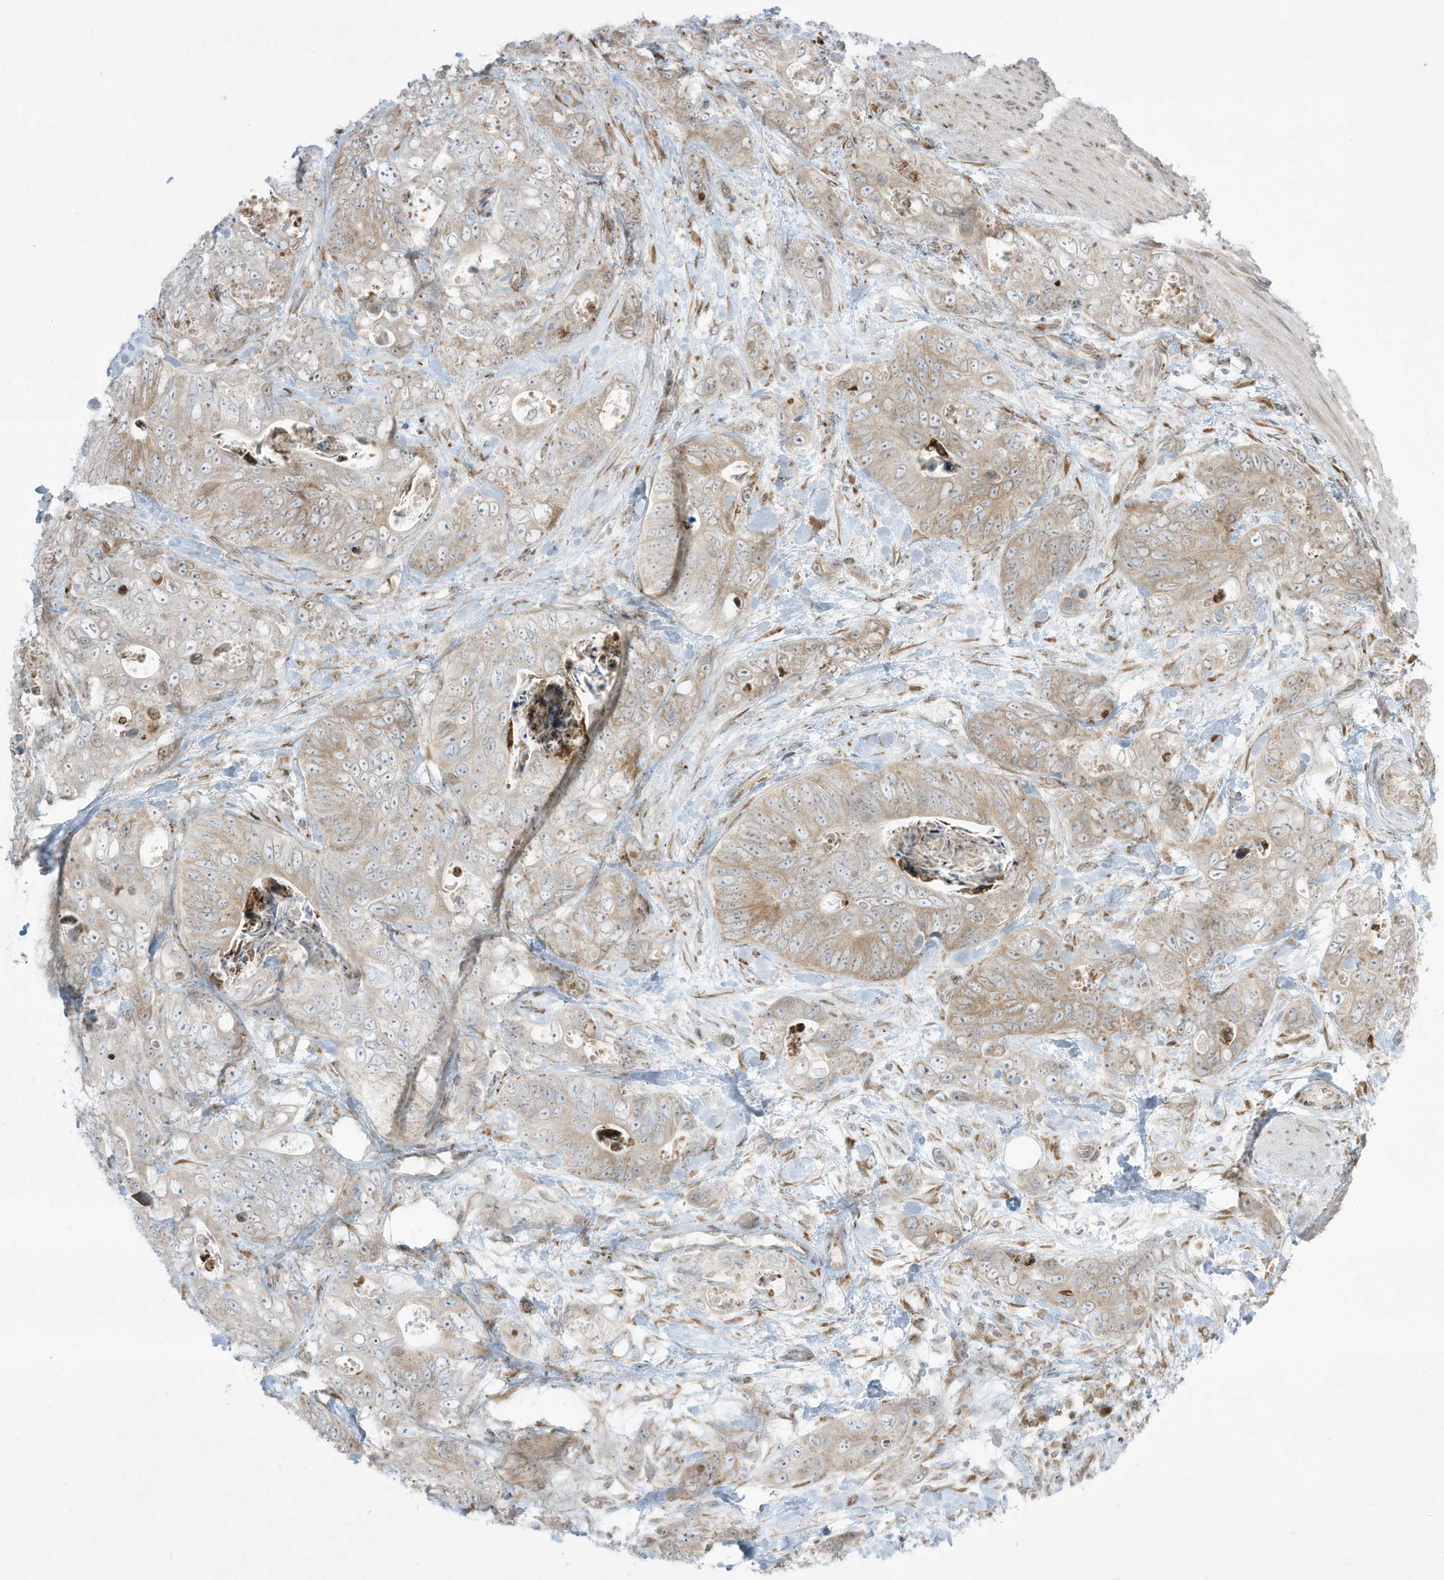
{"staining": {"intensity": "weak", "quantity": "<25%", "location": "cytoplasmic/membranous"}, "tissue": "stomach cancer", "cell_type": "Tumor cells", "image_type": "cancer", "snomed": [{"axis": "morphology", "description": "Normal tissue, NOS"}, {"axis": "morphology", "description": "Adenocarcinoma, NOS"}, {"axis": "topography", "description": "Stomach"}], "caption": "A high-resolution photomicrograph shows immunohistochemistry staining of adenocarcinoma (stomach), which exhibits no significant positivity in tumor cells.", "gene": "PTK6", "patient": {"sex": "female", "age": 89}}